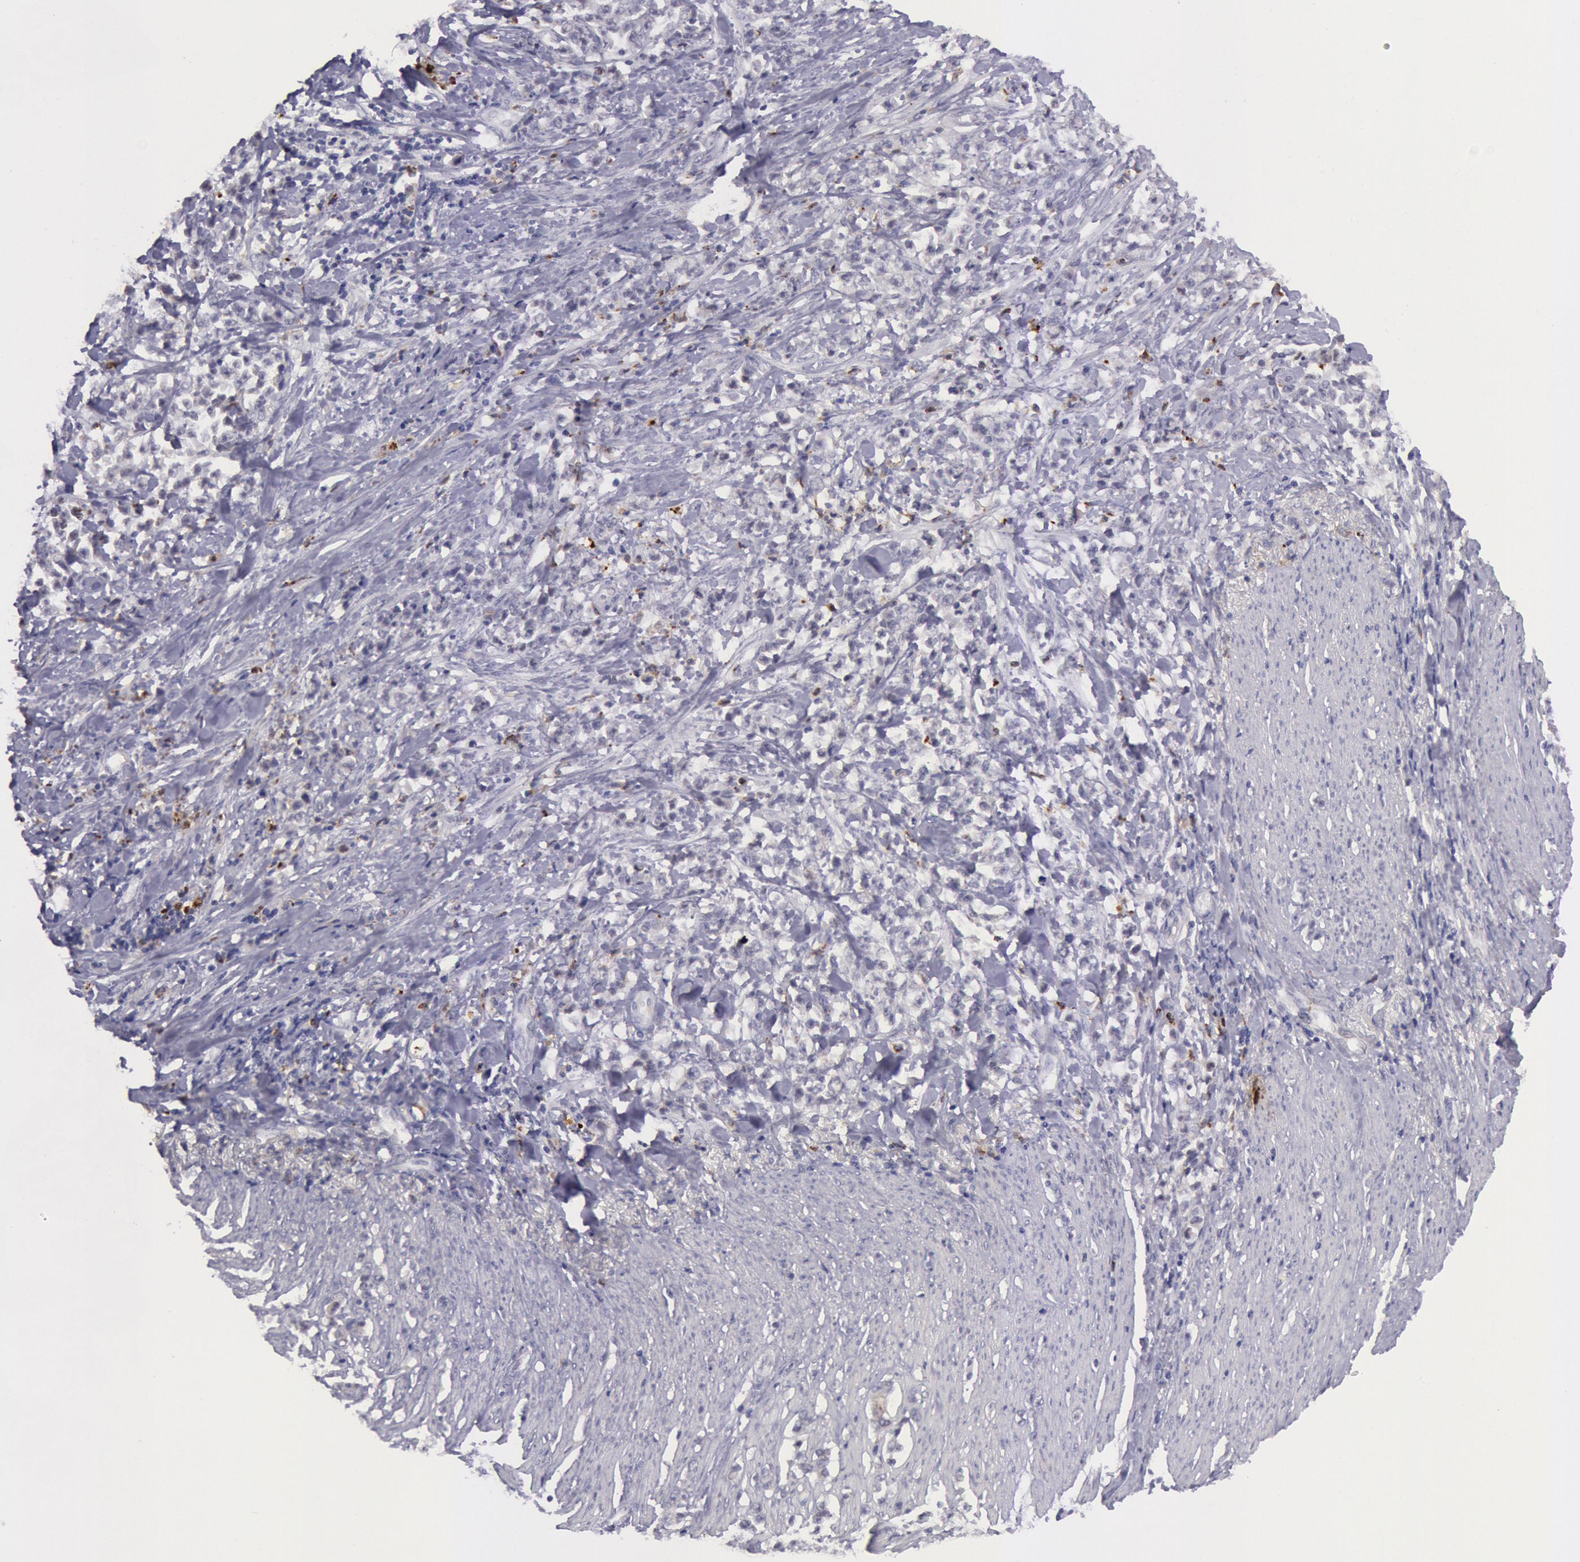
{"staining": {"intensity": "negative", "quantity": "none", "location": "none"}, "tissue": "stomach cancer", "cell_type": "Tumor cells", "image_type": "cancer", "snomed": [{"axis": "morphology", "description": "Adenocarcinoma, NOS"}, {"axis": "topography", "description": "Stomach, lower"}], "caption": "A photomicrograph of human stomach cancer (adenocarcinoma) is negative for staining in tumor cells.", "gene": "KDM6A", "patient": {"sex": "male", "age": 88}}